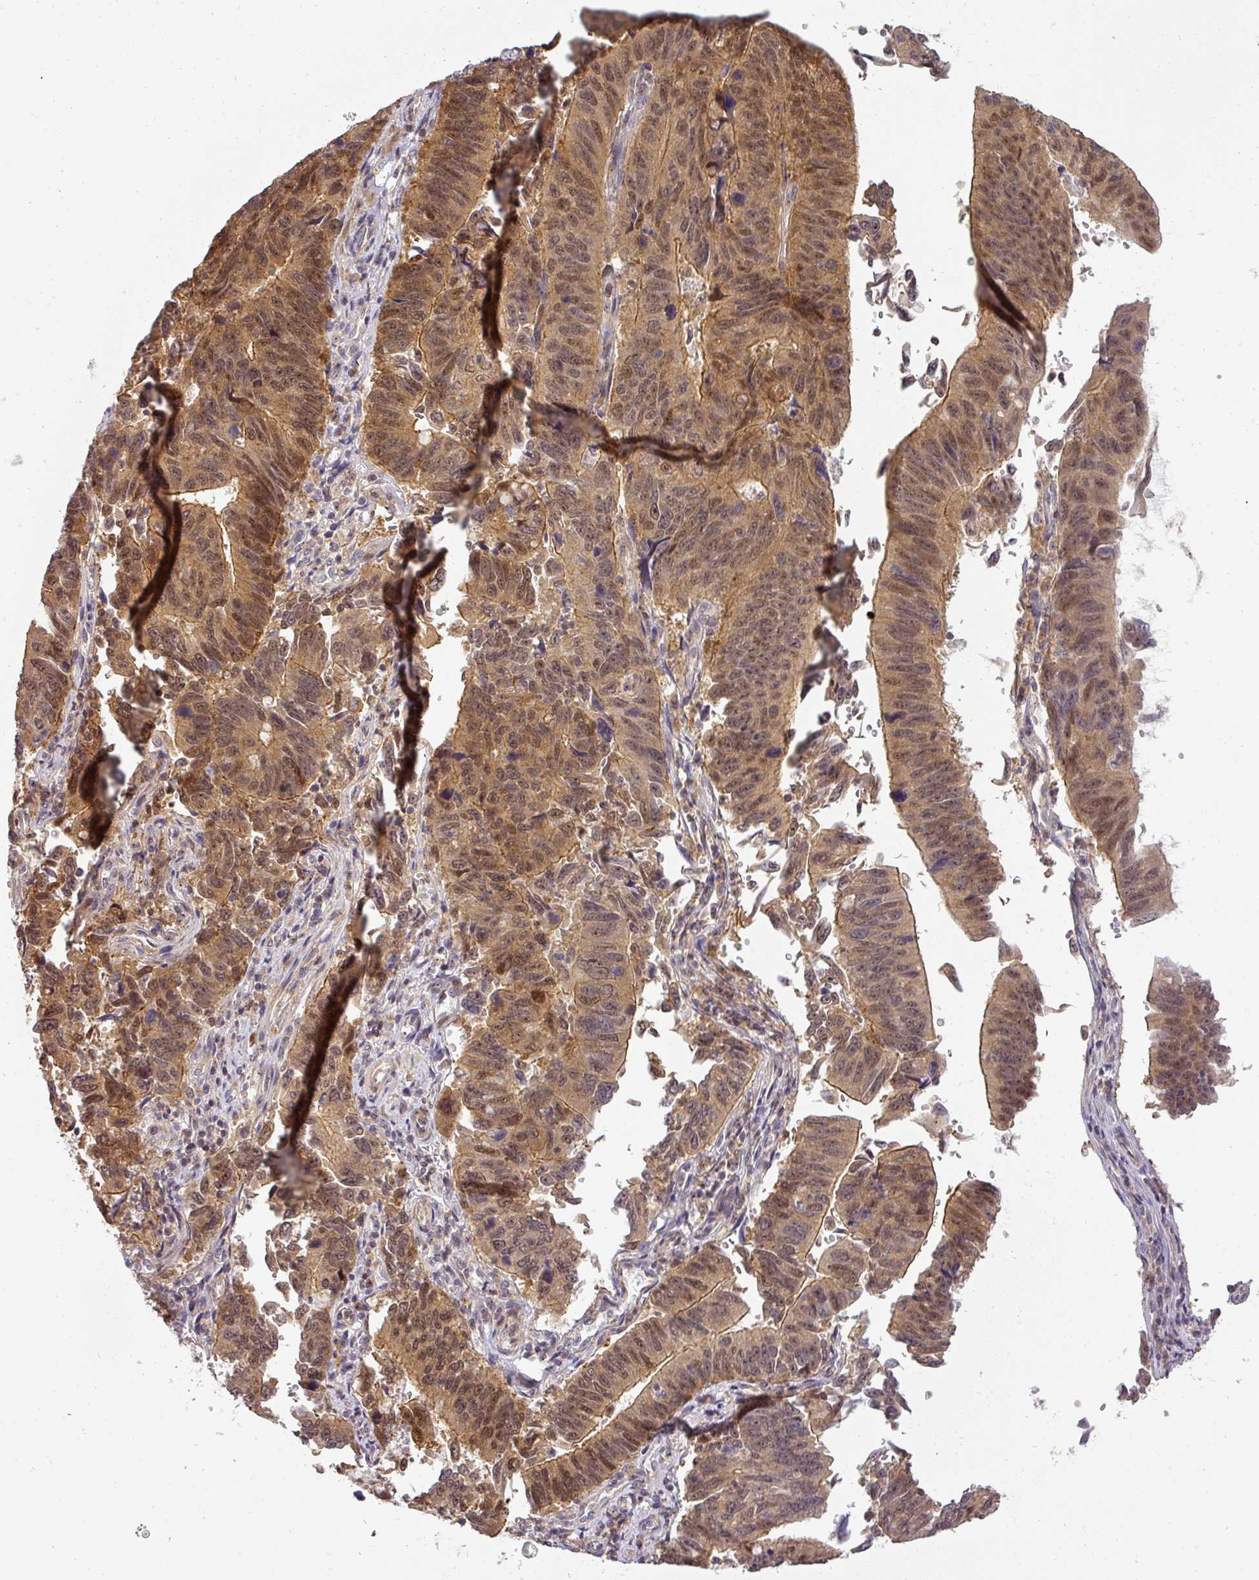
{"staining": {"intensity": "moderate", "quantity": ">75%", "location": "cytoplasmic/membranous,nuclear"}, "tissue": "stomach cancer", "cell_type": "Tumor cells", "image_type": "cancer", "snomed": [{"axis": "morphology", "description": "Adenocarcinoma, NOS"}, {"axis": "topography", "description": "Stomach"}], "caption": "IHC image of human stomach cancer stained for a protein (brown), which exhibits medium levels of moderate cytoplasmic/membranous and nuclear expression in approximately >75% of tumor cells.", "gene": "NIN", "patient": {"sex": "male", "age": 59}}